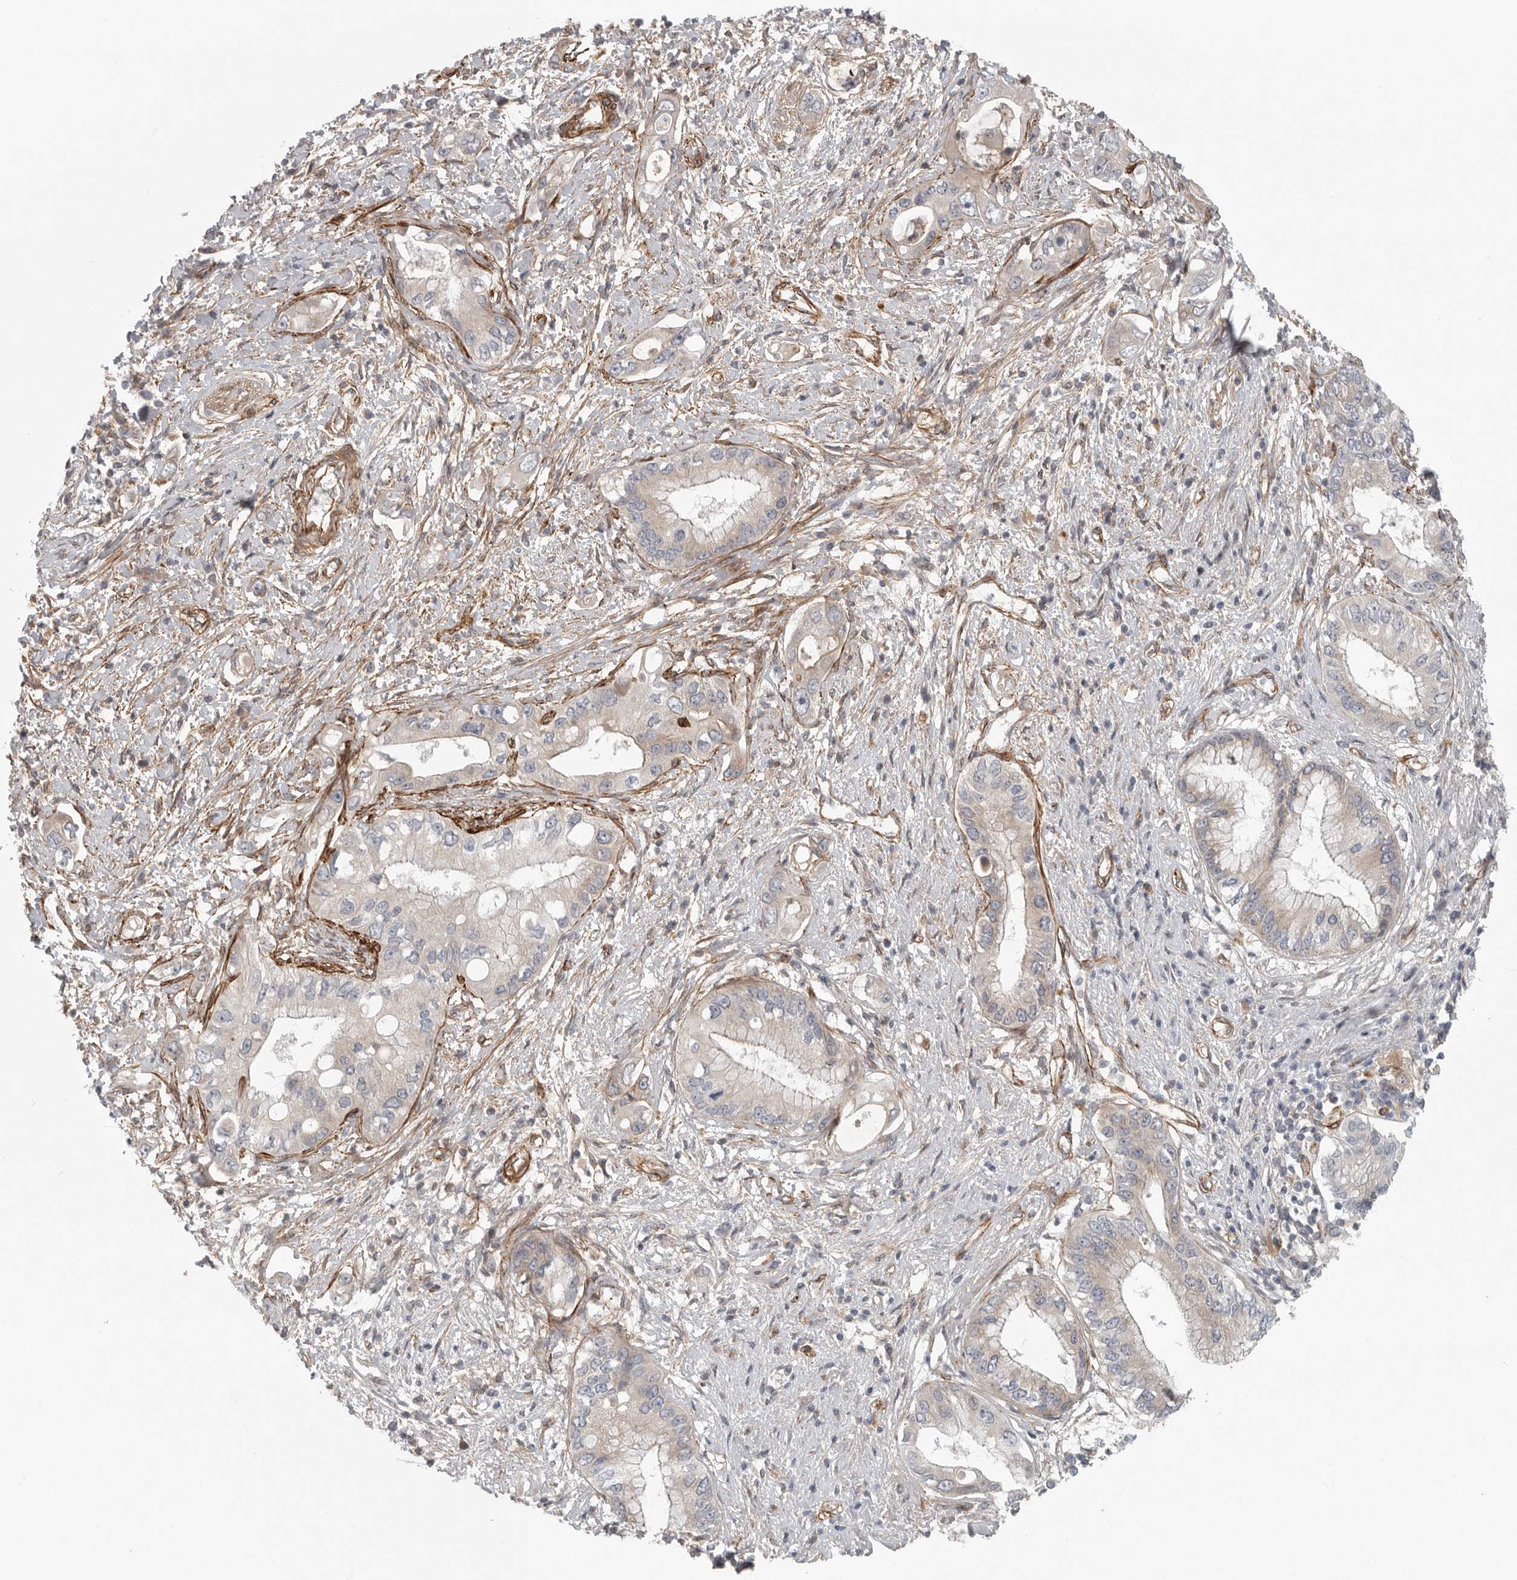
{"staining": {"intensity": "negative", "quantity": "none", "location": "none"}, "tissue": "pancreatic cancer", "cell_type": "Tumor cells", "image_type": "cancer", "snomed": [{"axis": "morphology", "description": "Inflammation, NOS"}, {"axis": "morphology", "description": "Adenocarcinoma, NOS"}, {"axis": "topography", "description": "Pancreas"}], "caption": "Histopathology image shows no protein positivity in tumor cells of adenocarcinoma (pancreatic) tissue.", "gene": "LONRF1", "patient": {"sex": "female", "age": 56}}